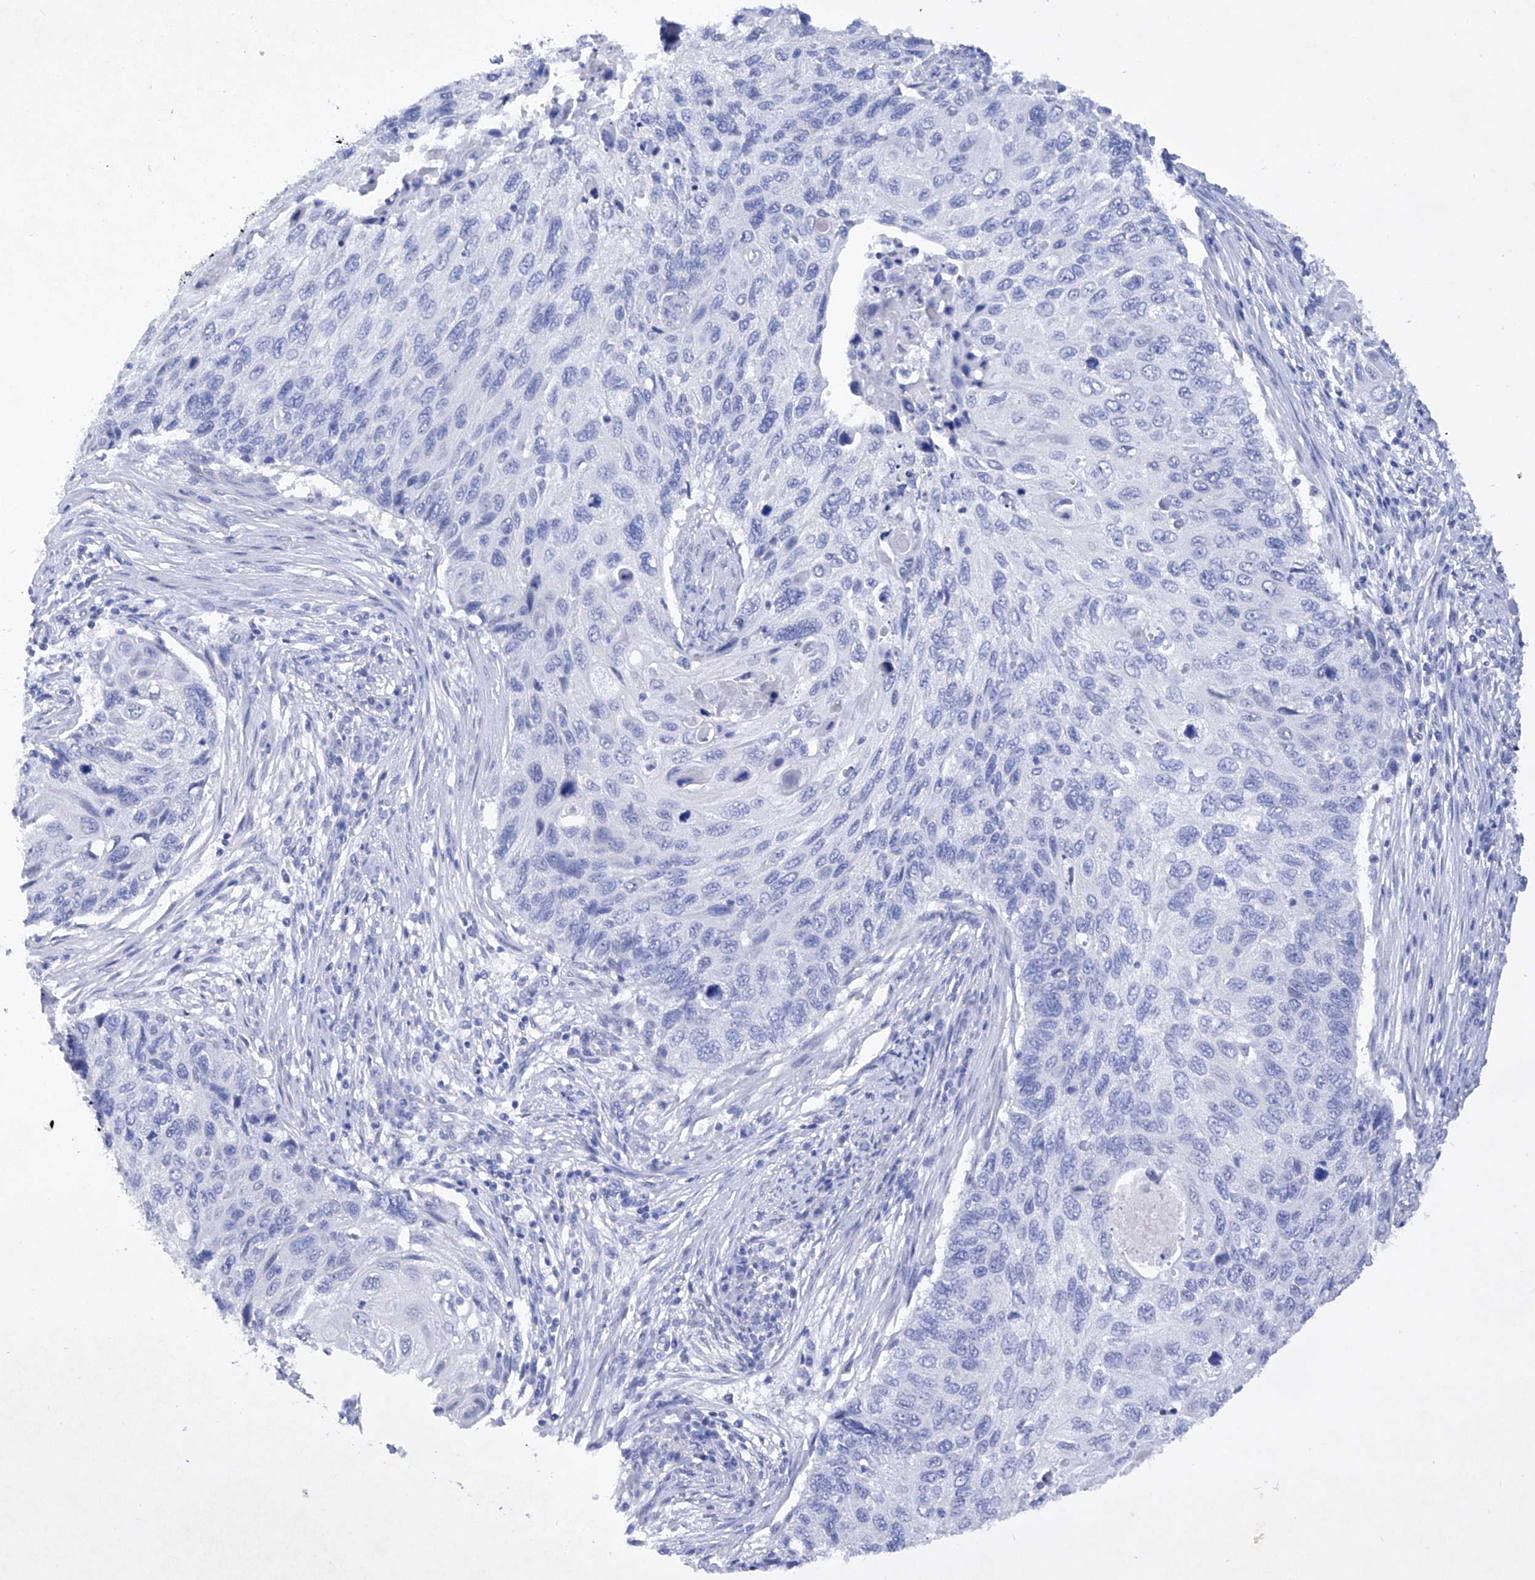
{"staining": {"intensity": "negative", "quantity": "none", "location": "none"}, "tissue": "cervical cancer", "cell_type": "Tumor cells", "image_type": "cancer", "snomed": [{"axis": "morphology", "description": "Squamous cell carcinoma, NOS"}, {"axis": "topography", "description": "Cervix"}], "caption": "High magnification brightfield microscopy of cervical squamous cell carcinoma stained with DAB (3,3'-diaminobenzidine) (brown) and counterstained with hematoxylin (blue): tumor cells show no significant expression.", "gene": "BARX2", "patient": {"sex": "female", "age": 70}}